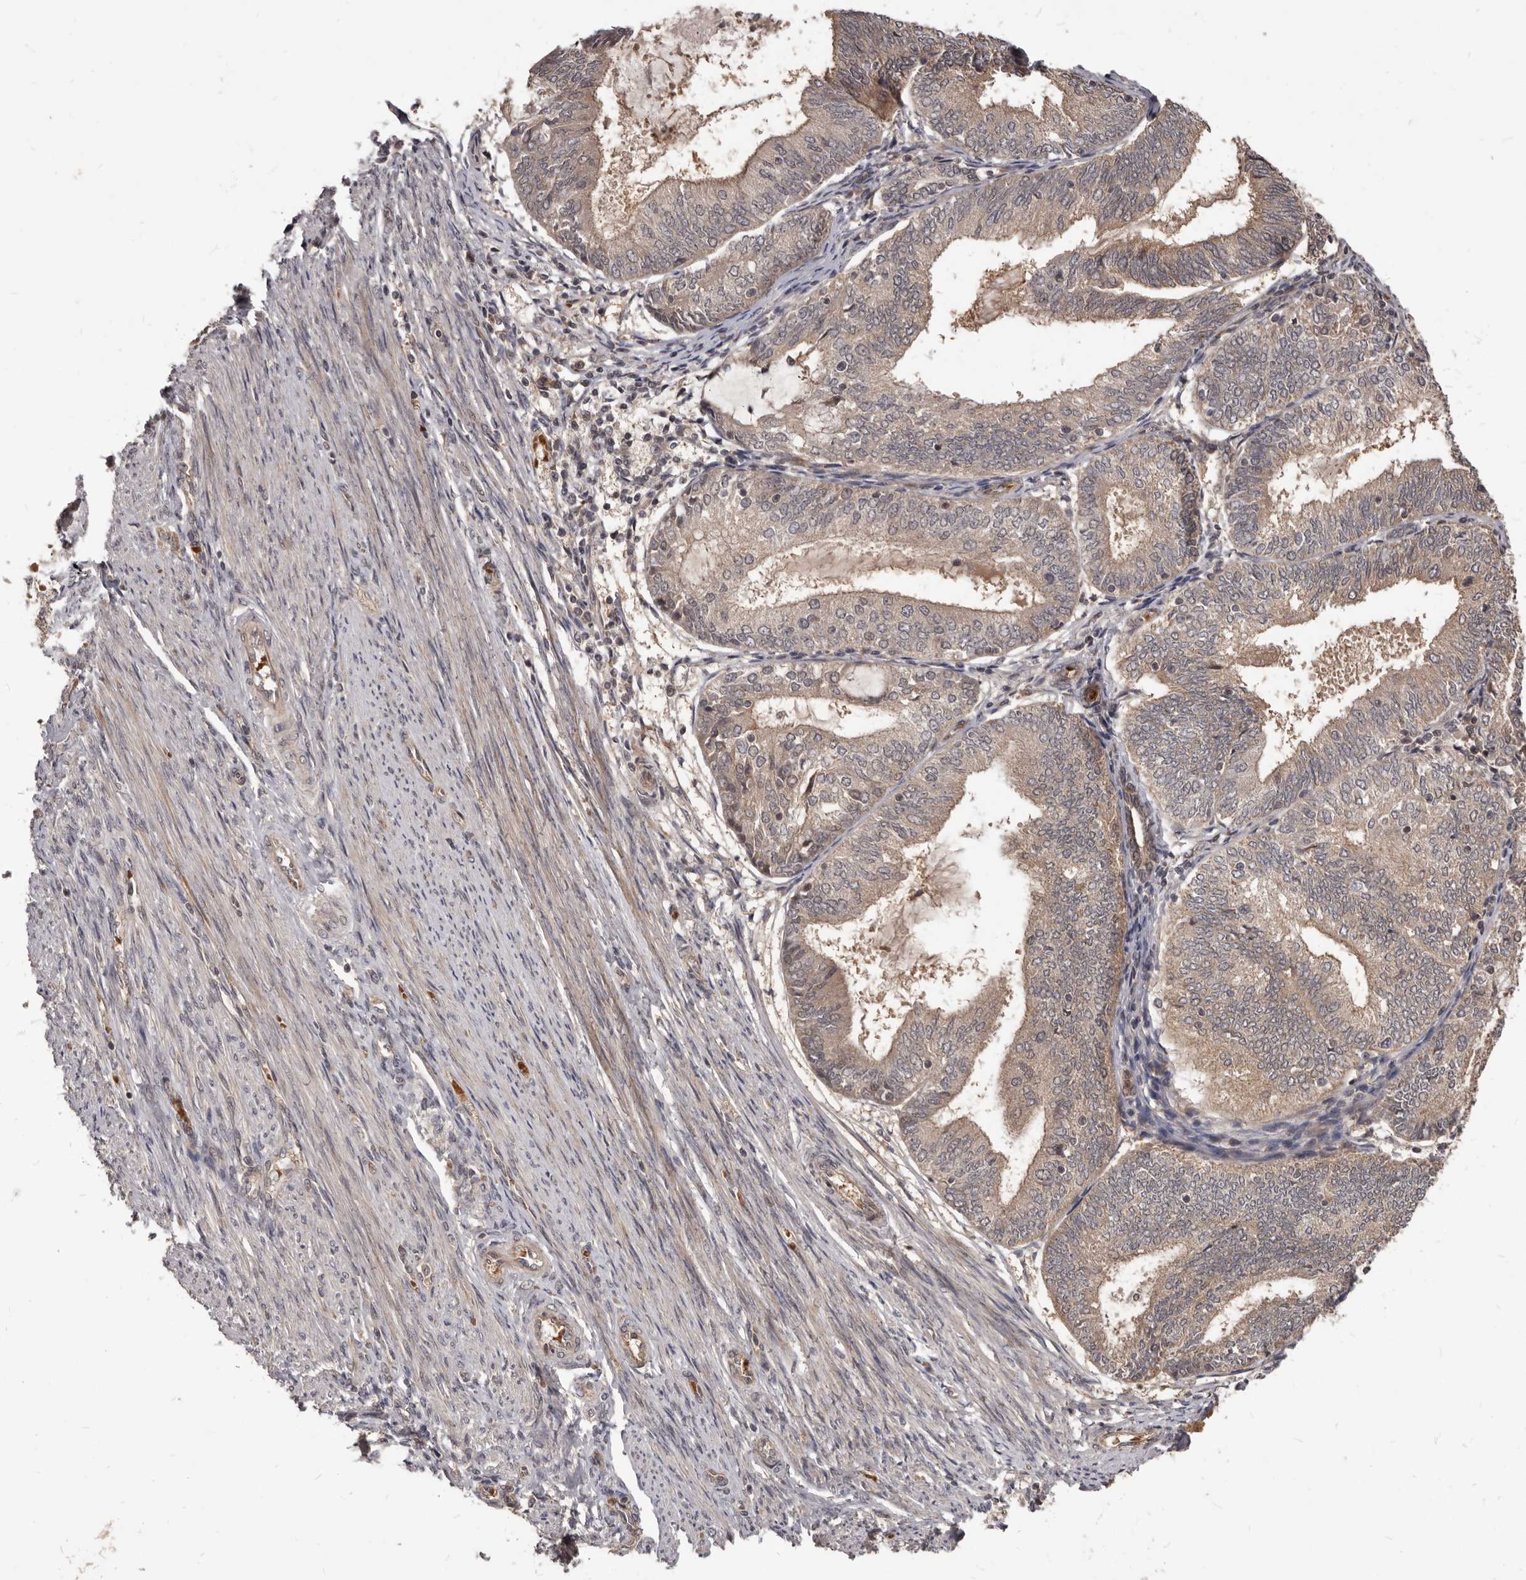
{"staining": {"intensity": "weak", "quantity": ">75%", "location": "cytoplasmic/membranous"}, "tissue": "endometrial cancer", "cell_type": "Tumor cells", "image_type": "cancer", "snomed": [{"axis": "morphology", "description": "Adenocarcinoma, NOS"}, {"axis": "topography", "description": "Endometrium"}], "caption": "The photomicrograph demonstrates a brown stain indicating the presence of a protein in the cytoplasmic/membranous of tumor cells in endometrial cancer.", "gene": "GABPB2", "patient": {"sex": "female", "age": 81}}